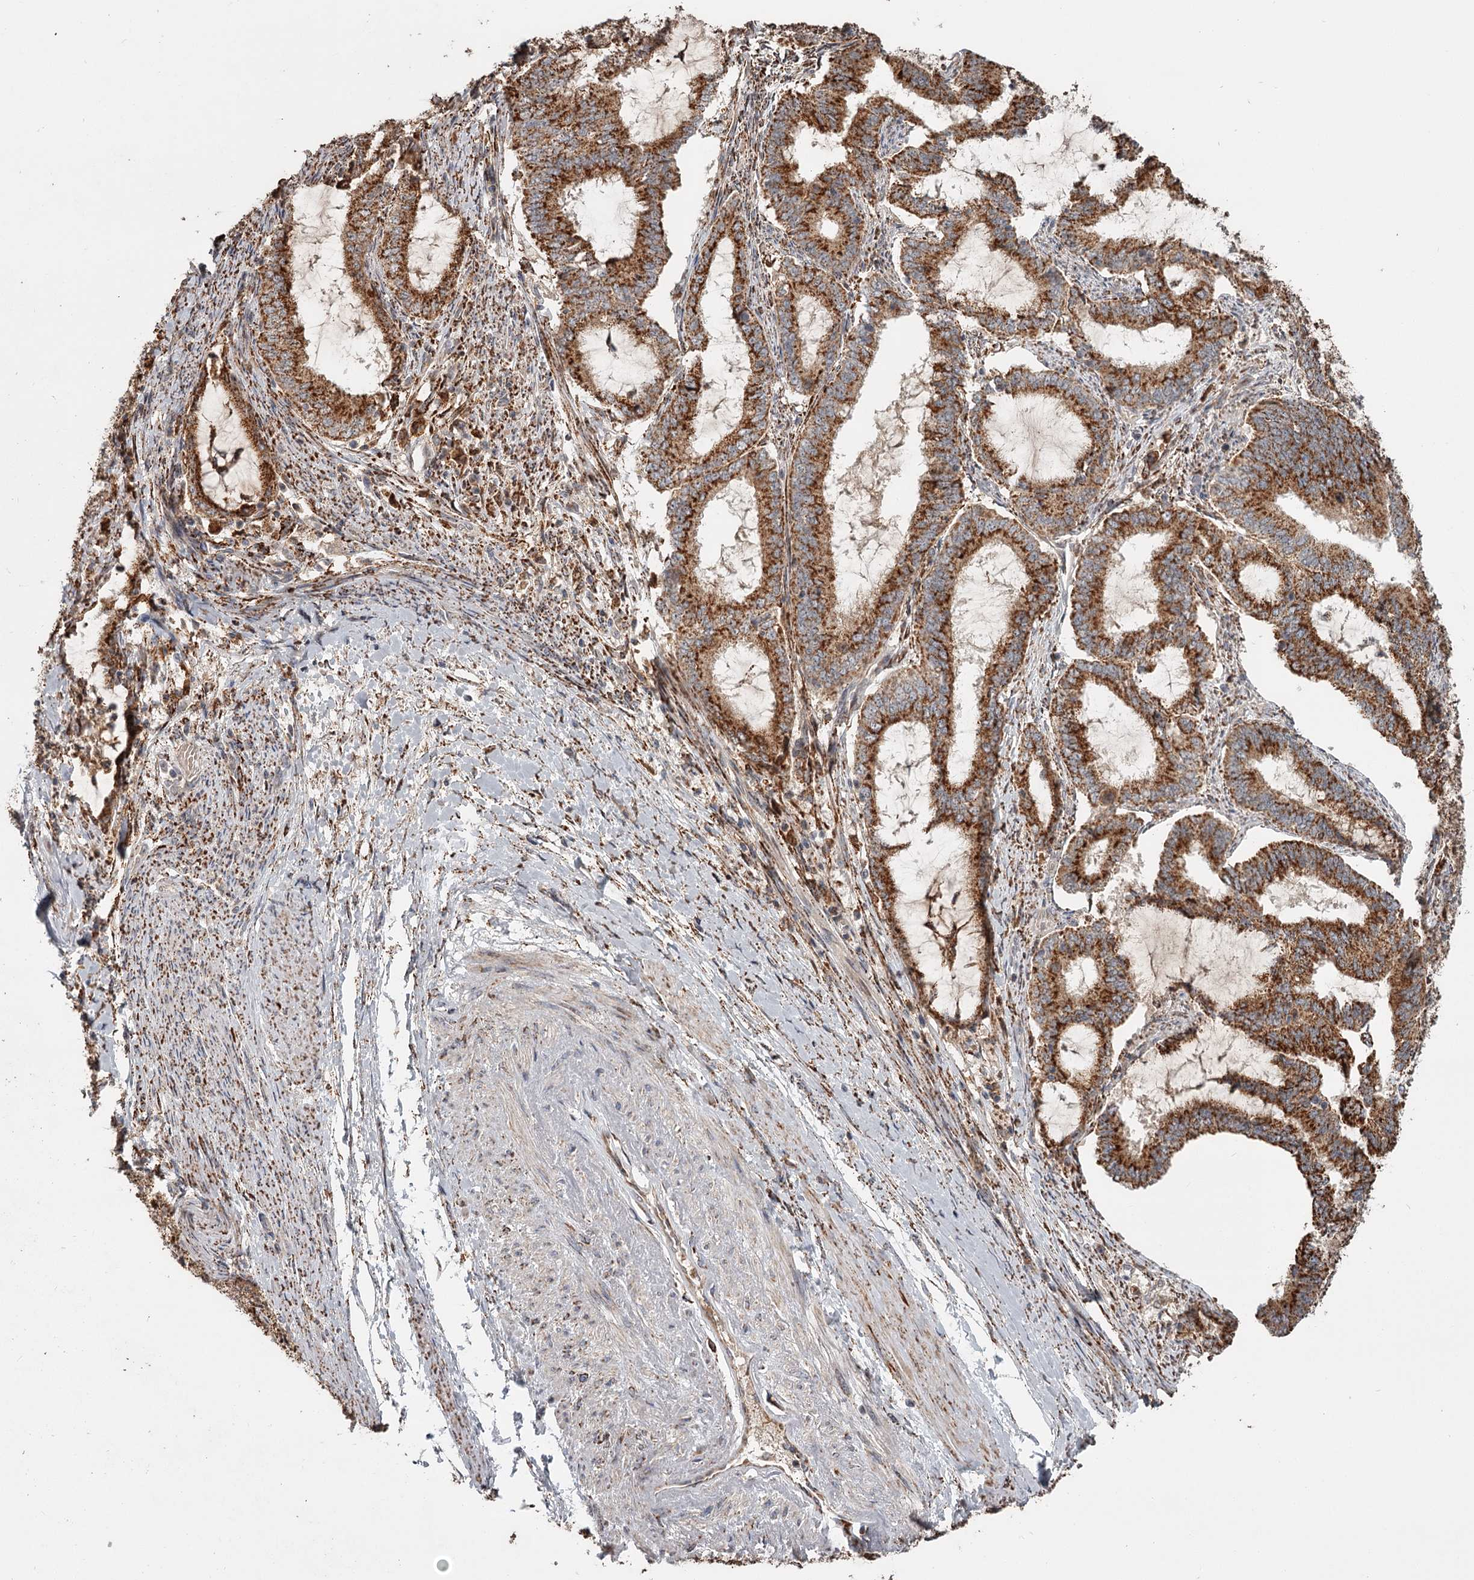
{"staining": {"intensity": "strong", "quantity": ">75%", "location": "cytoplasmic/membranous"}, "tissue": "endometrial cancer", "cell_type": "Tumor cells", "image_type": "cancer", "snomed": [{"axis": "morphology", "description": "Adenocarcinoma, NOS"}, {"axis": "topography", "description": "Endometrium"}], "caption": "Strong cytoplasmic/membranous positivity is seen in about >75% of tumor cells in adenocarcinoma (endometrial).", "gene": "CDC123", "patient": {"sex": "female", "age": 51}}